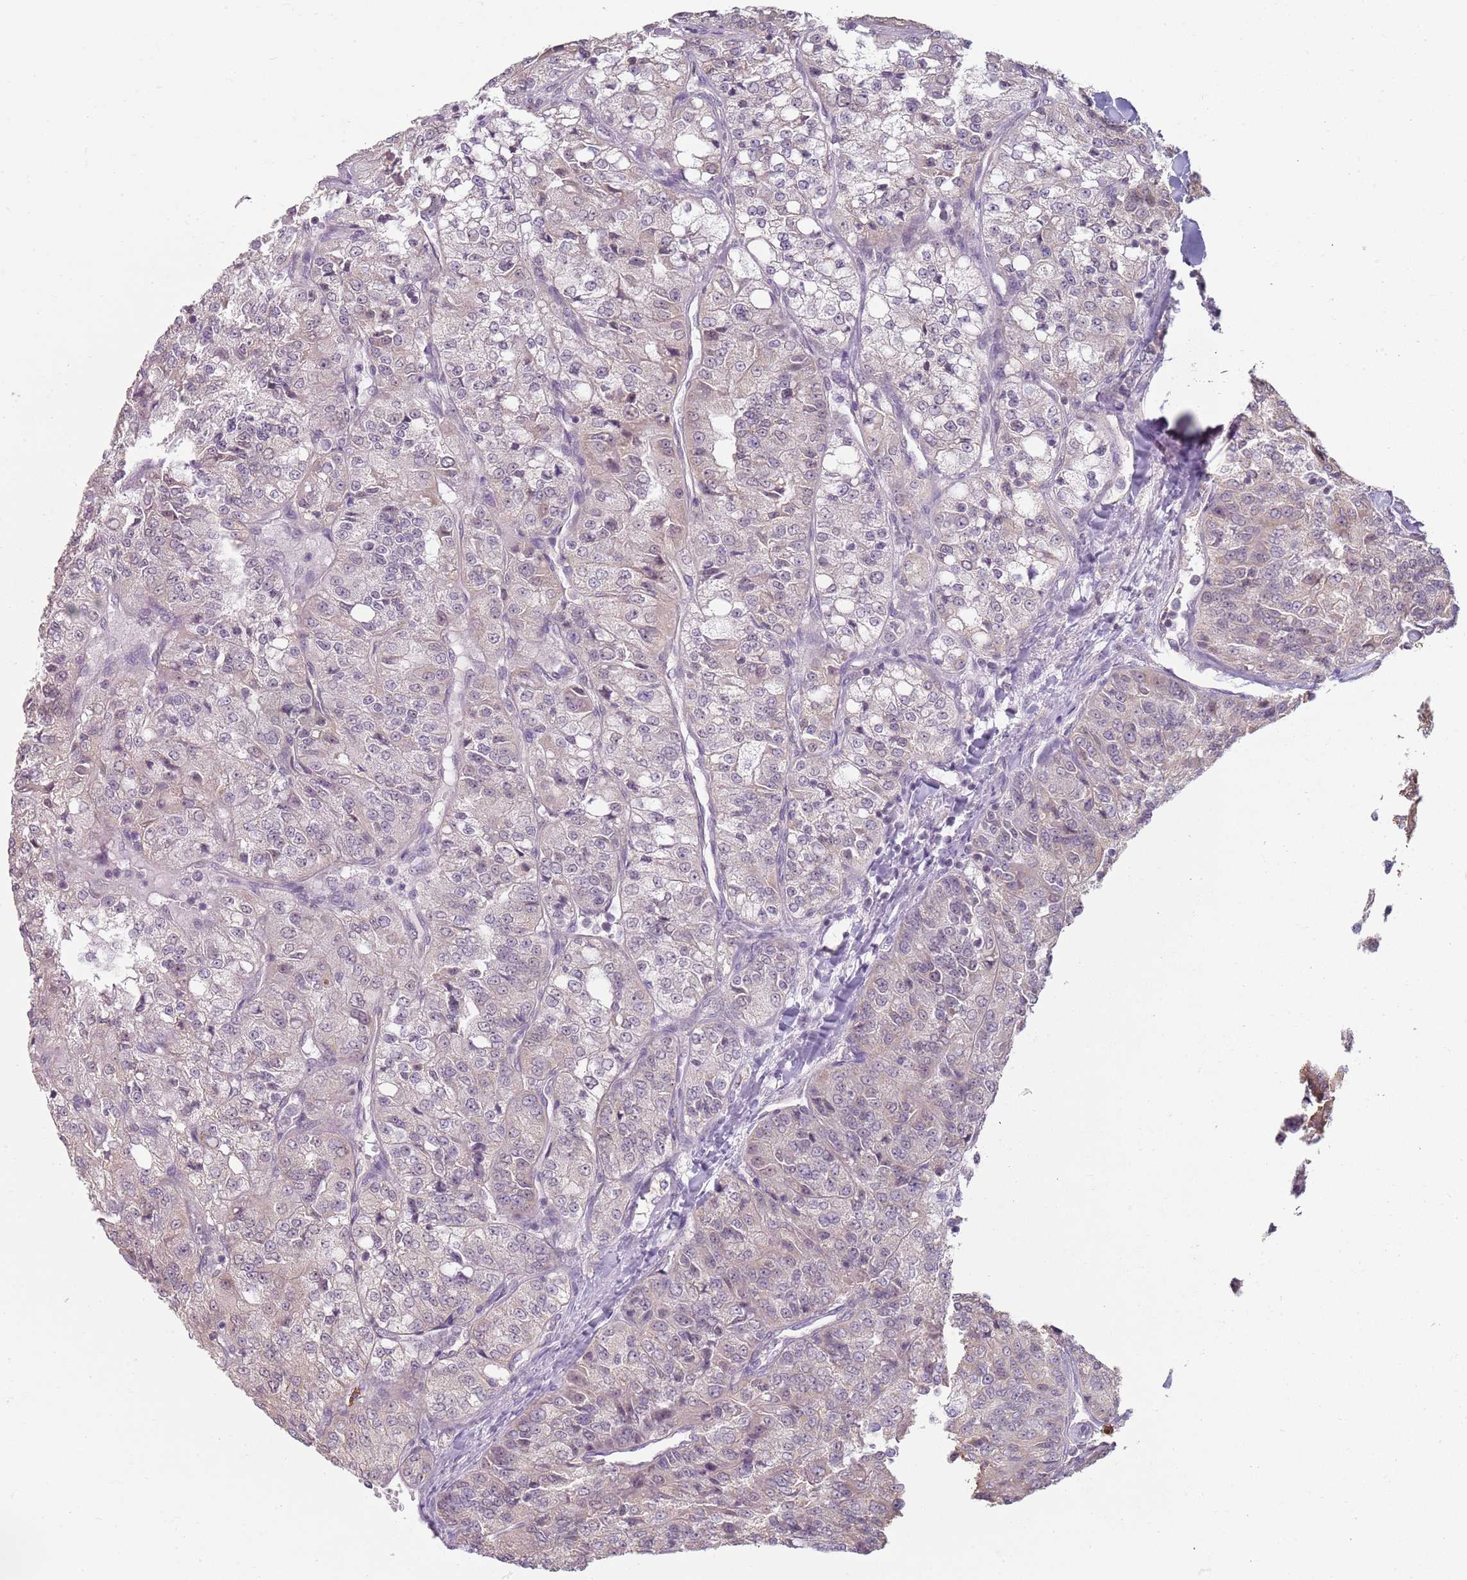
{"staining": {"intensity": "negative", "quantity": "none", "location": "none"}, "tissue": "renal cancer", "cell_type": "Tumor cells", "image_type": "cancer", "snomed": [{"axis": "morphology", "description": "Adenocarcinoma, NOS"}, {"axis": "topography", "description": "Kidney"}], "caption": "Histopathology image shows no significant protein staining in tumor cells of renal adenocarcinoma.", "gene": "SMARCAL1", "patient": {"sex": "female", "age": 63}}